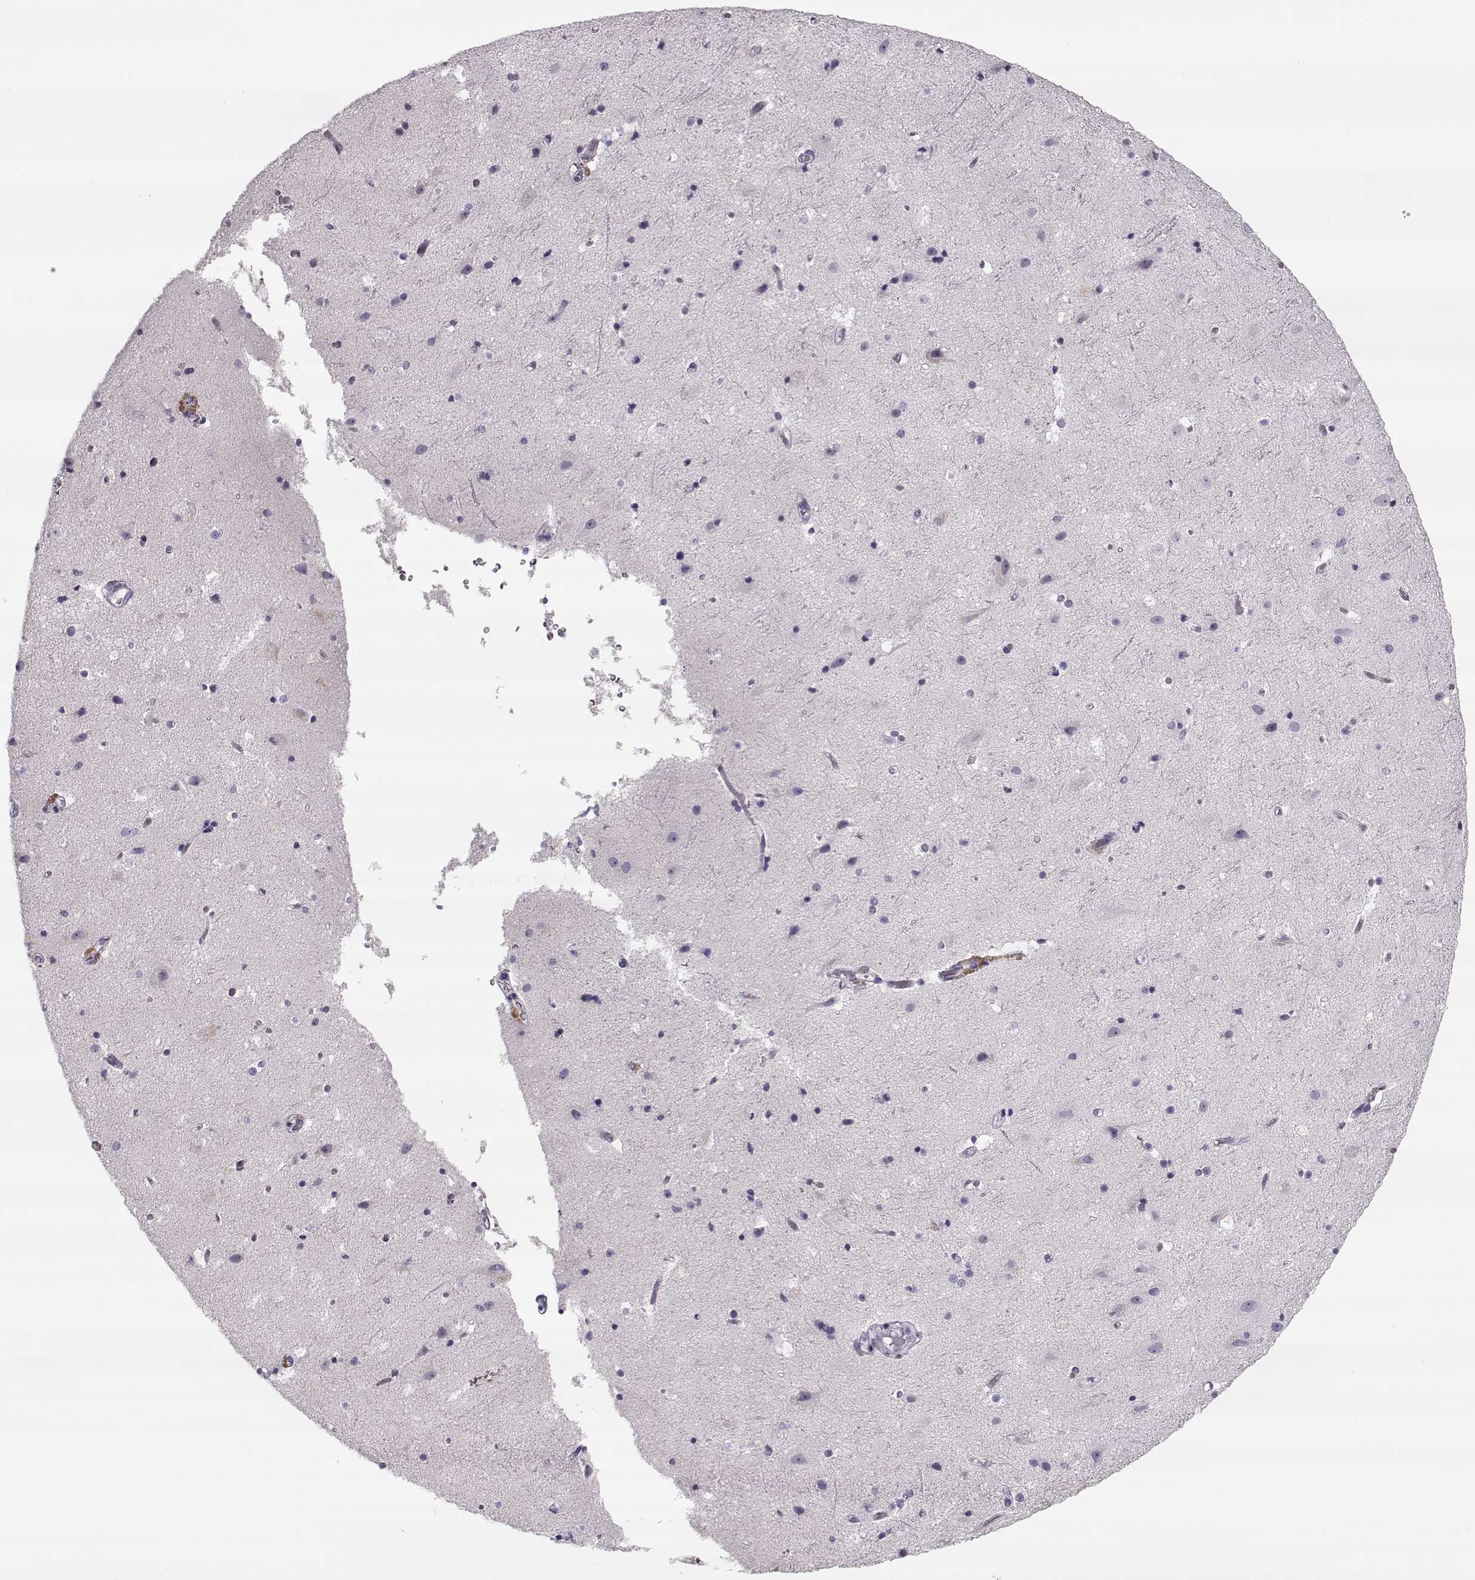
{"staining": {"intensity": "negative", "quantity": "none", "location": "none"}, "tissue": "cerebral cortex", "cell_type": "Endothelial cells", "image_type": "normal", "snomed": [{"axis": "morphology", "description": "Normal tissue, NOS"}, {"axis": "topography", "description": "Cerebral cortex"}], "caption": "Endothelial cells show no significant expression in unremarkable cerebral cortex. (DAB immunohistochemistry (IHC) with hematoxylin counter stain).", "gene": "PNMT", "patient": {"sex": "female", "age": 52}}